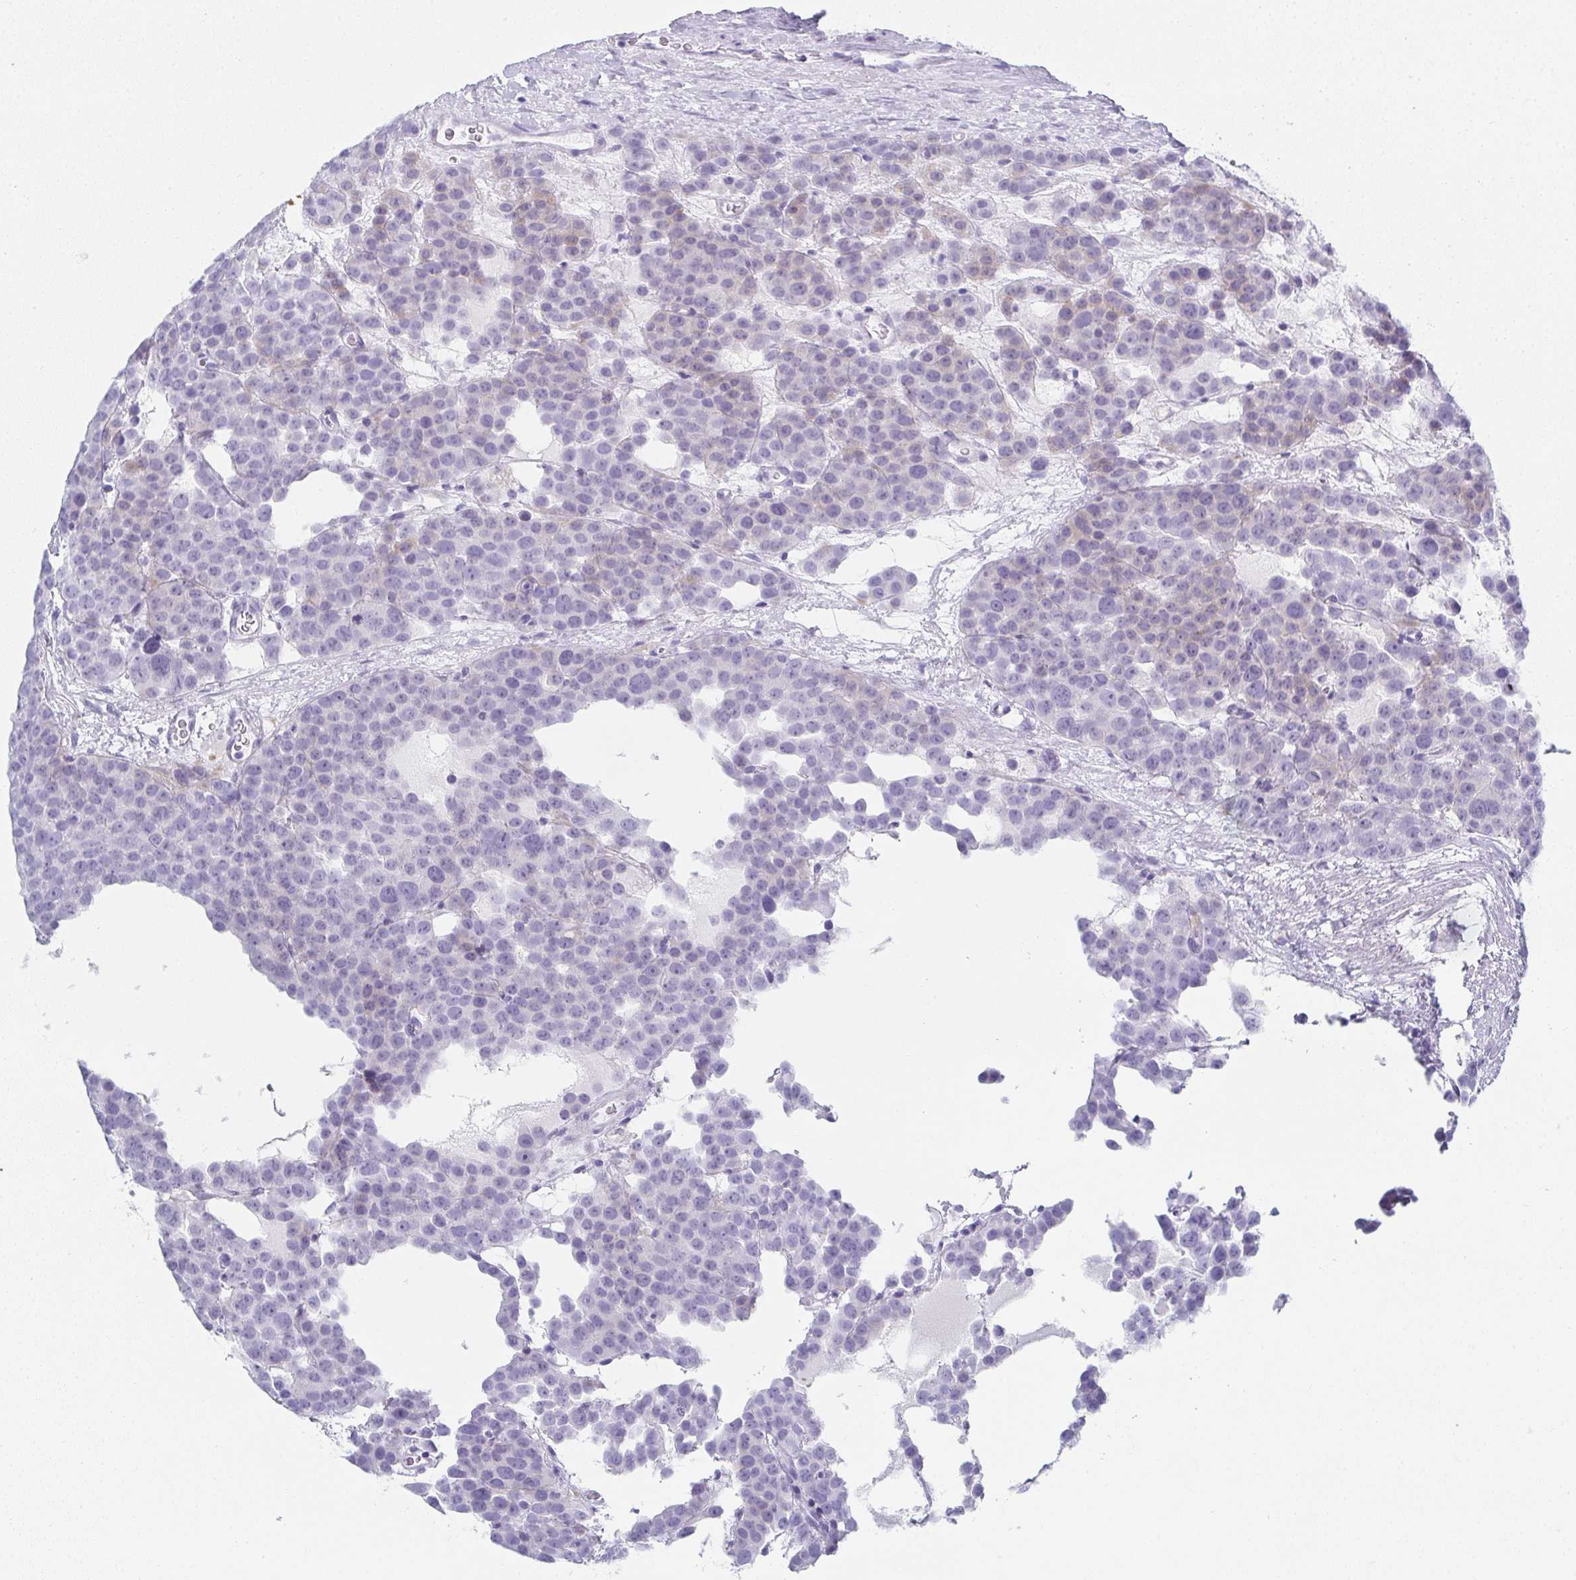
{"staining": {"intensity": "negative", "quantity": "none", "location": "none"}, "tissue": "testis cancer", "cell_type": "Tumor cells", "image_type": "cancer", "snomed": [{"axis": "morphology", "description": "Seminoma, NOS"}, {"axis": "topography", "description": "Testis"}], "caption": "DAB (3,3'-diaminobenzidine) immunohistochemical staining of seminoma (testis) reveals no significant staining in tumor cells. (DAB IHC visualized using brightfield microscopy, high magnification).", "gene": "SYCP1", "patient": {"sex": "male", "age": 71}}